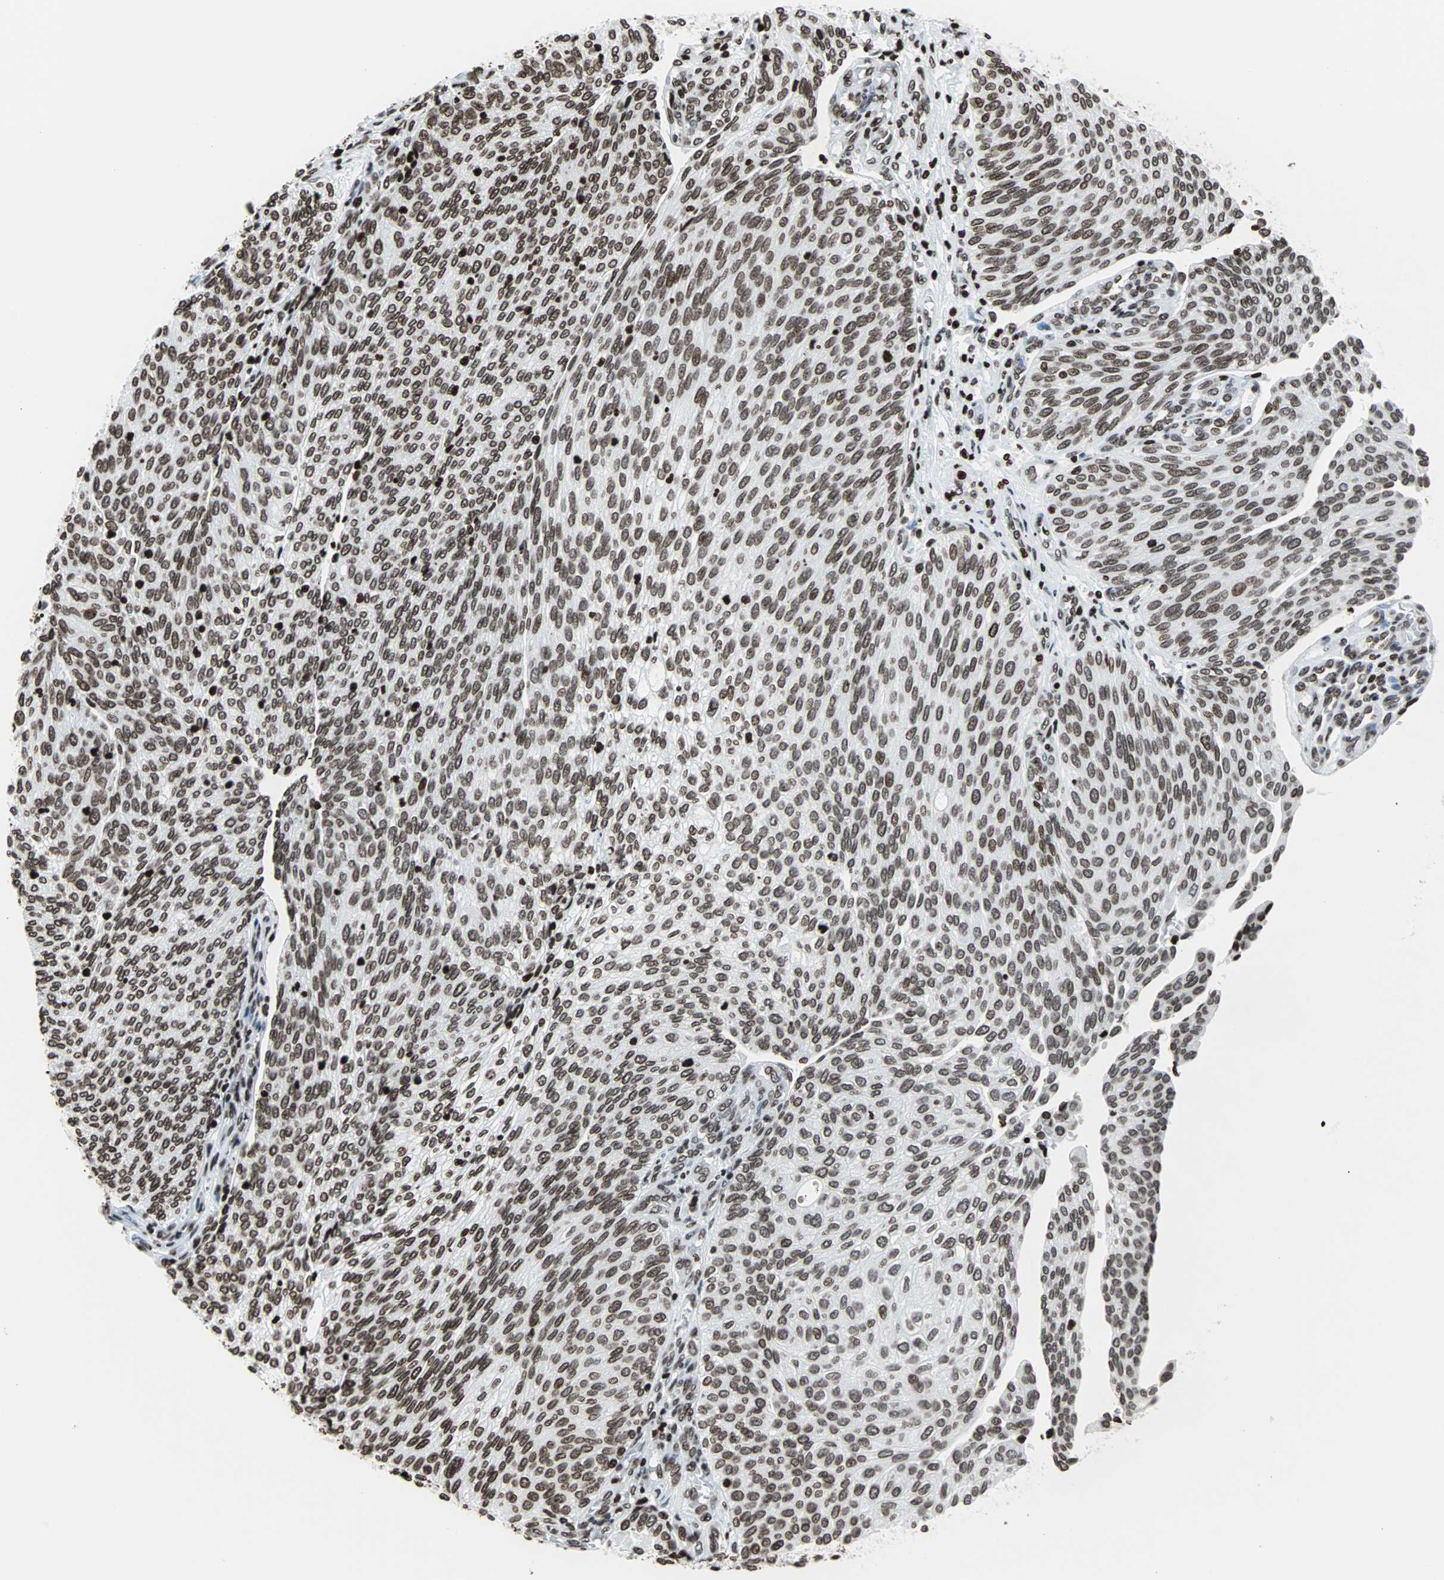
{"staining": {"intensity": "moderate", "quantity": ">75%", "location": "nuclear"}, "tissue": "urothelial cancer", "cell_type": "Tumor cells", "image_type": "cancer", "snomed": [{"axis": "morphology", "description": "Urothelial carcinoma, Low grade"}, {"axis": "topography", "description": "Urinary bladder"}], "caption": "Immunohistochemistry of human urothelial cancer exhibits medium levels of moderate nuclear staining in about >75% of tumor cells.", "gene": "H2BC18", "patient": {"sex": "female", "age": 79}}